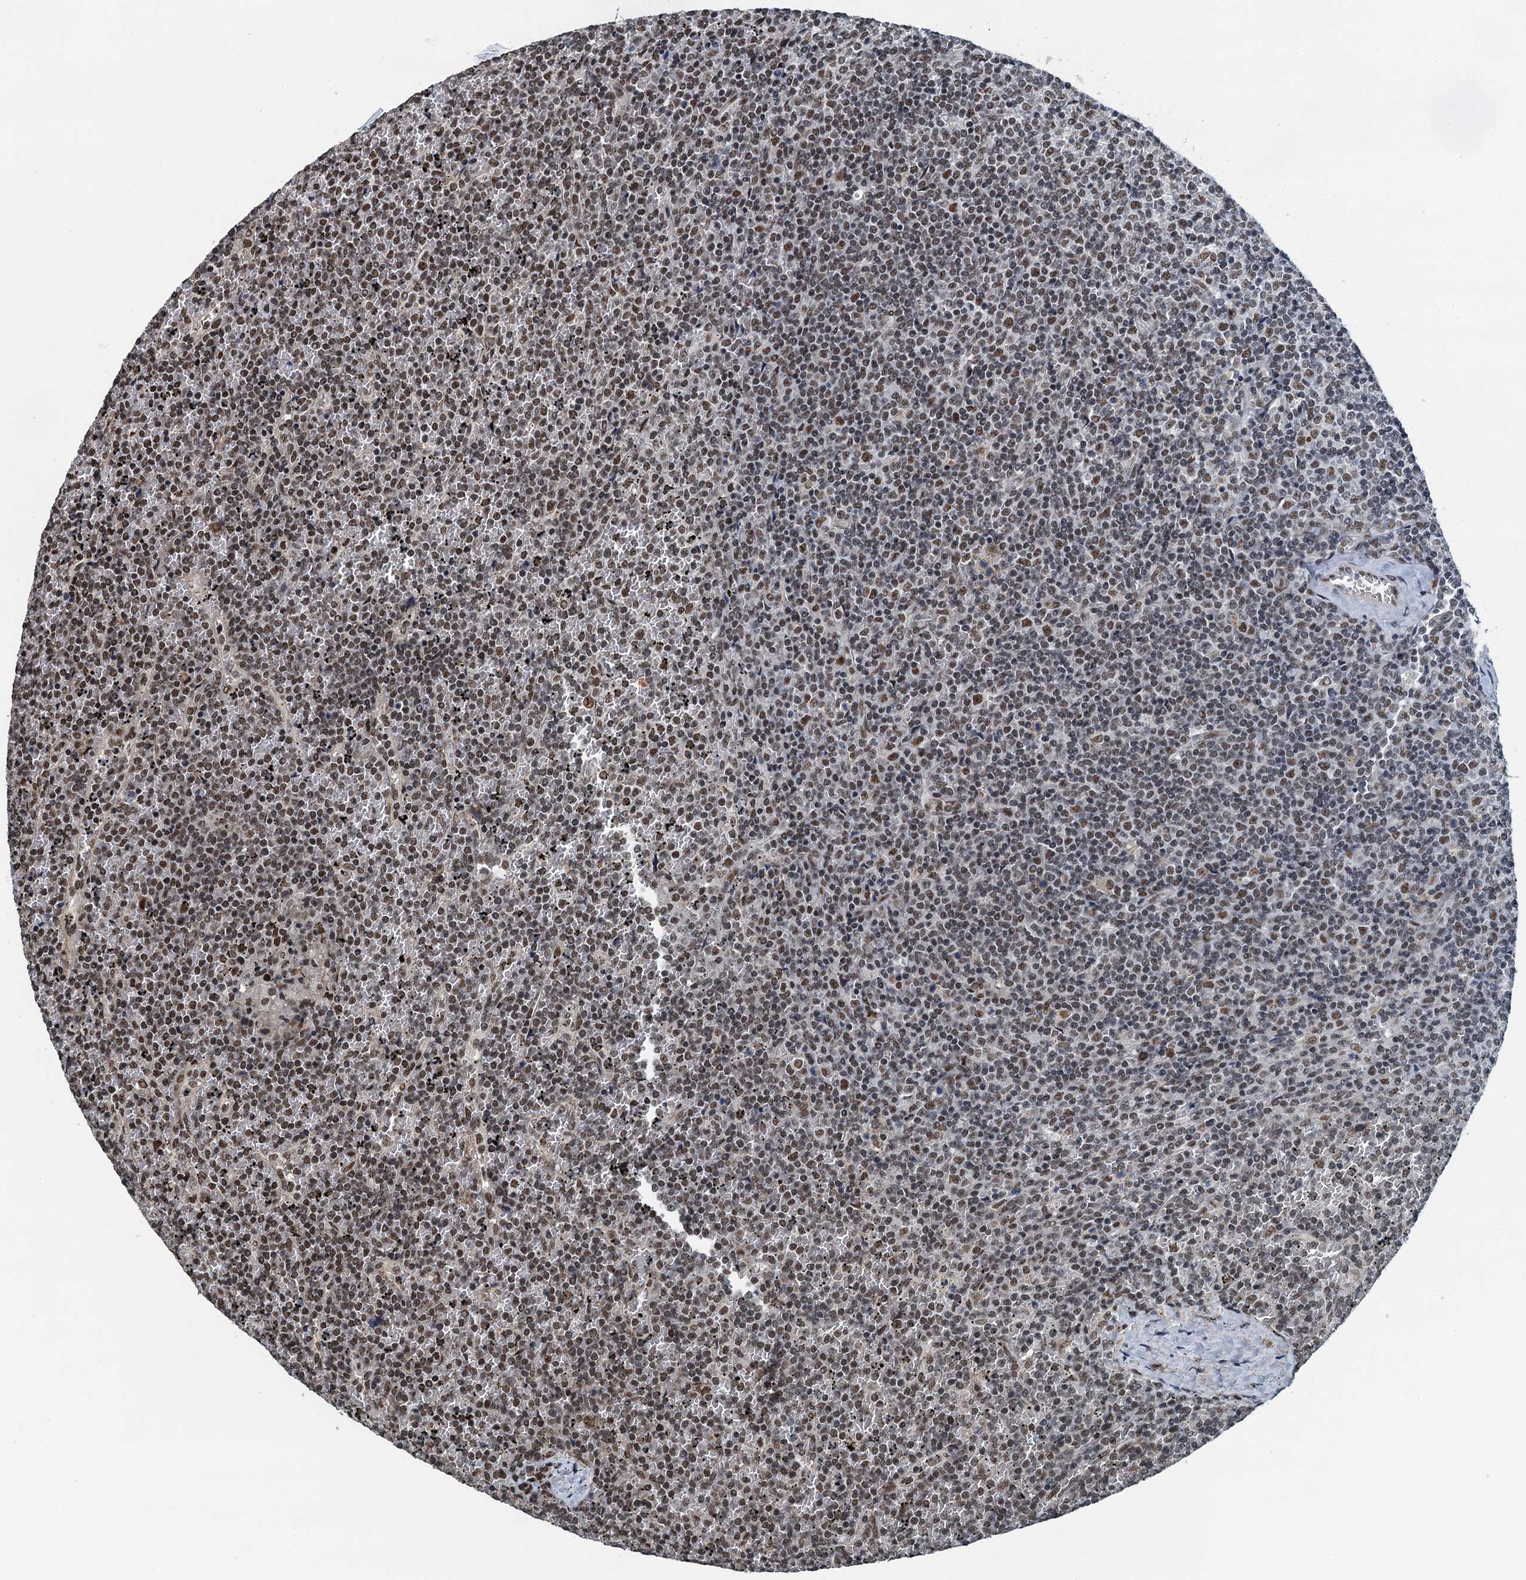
{"staining": {"intensity": "moderate", "quantity": "25%-75%", "location": "nuclear"}, "tissue": "lymphoma", "cell_type": "Tumor cells", "image_type": "cancer", "snomed": [{"axis": "morphology", "description": "Malignant lymphoma, non-Hodgkin's type, Low grade"}, {"axis": "topography", "description": "Spleen"}], "caption": "Immunohistochemistry (IHC) micrograph of neoplastic tissue: lymphoma stained using IHC displays medium levels of moderate protein expression localized specifically in the nuclear of tumor cells, appearing as a nuclear brown color.", "gene": "MTA3", "patient": {"sex": "female", "age": 19}}